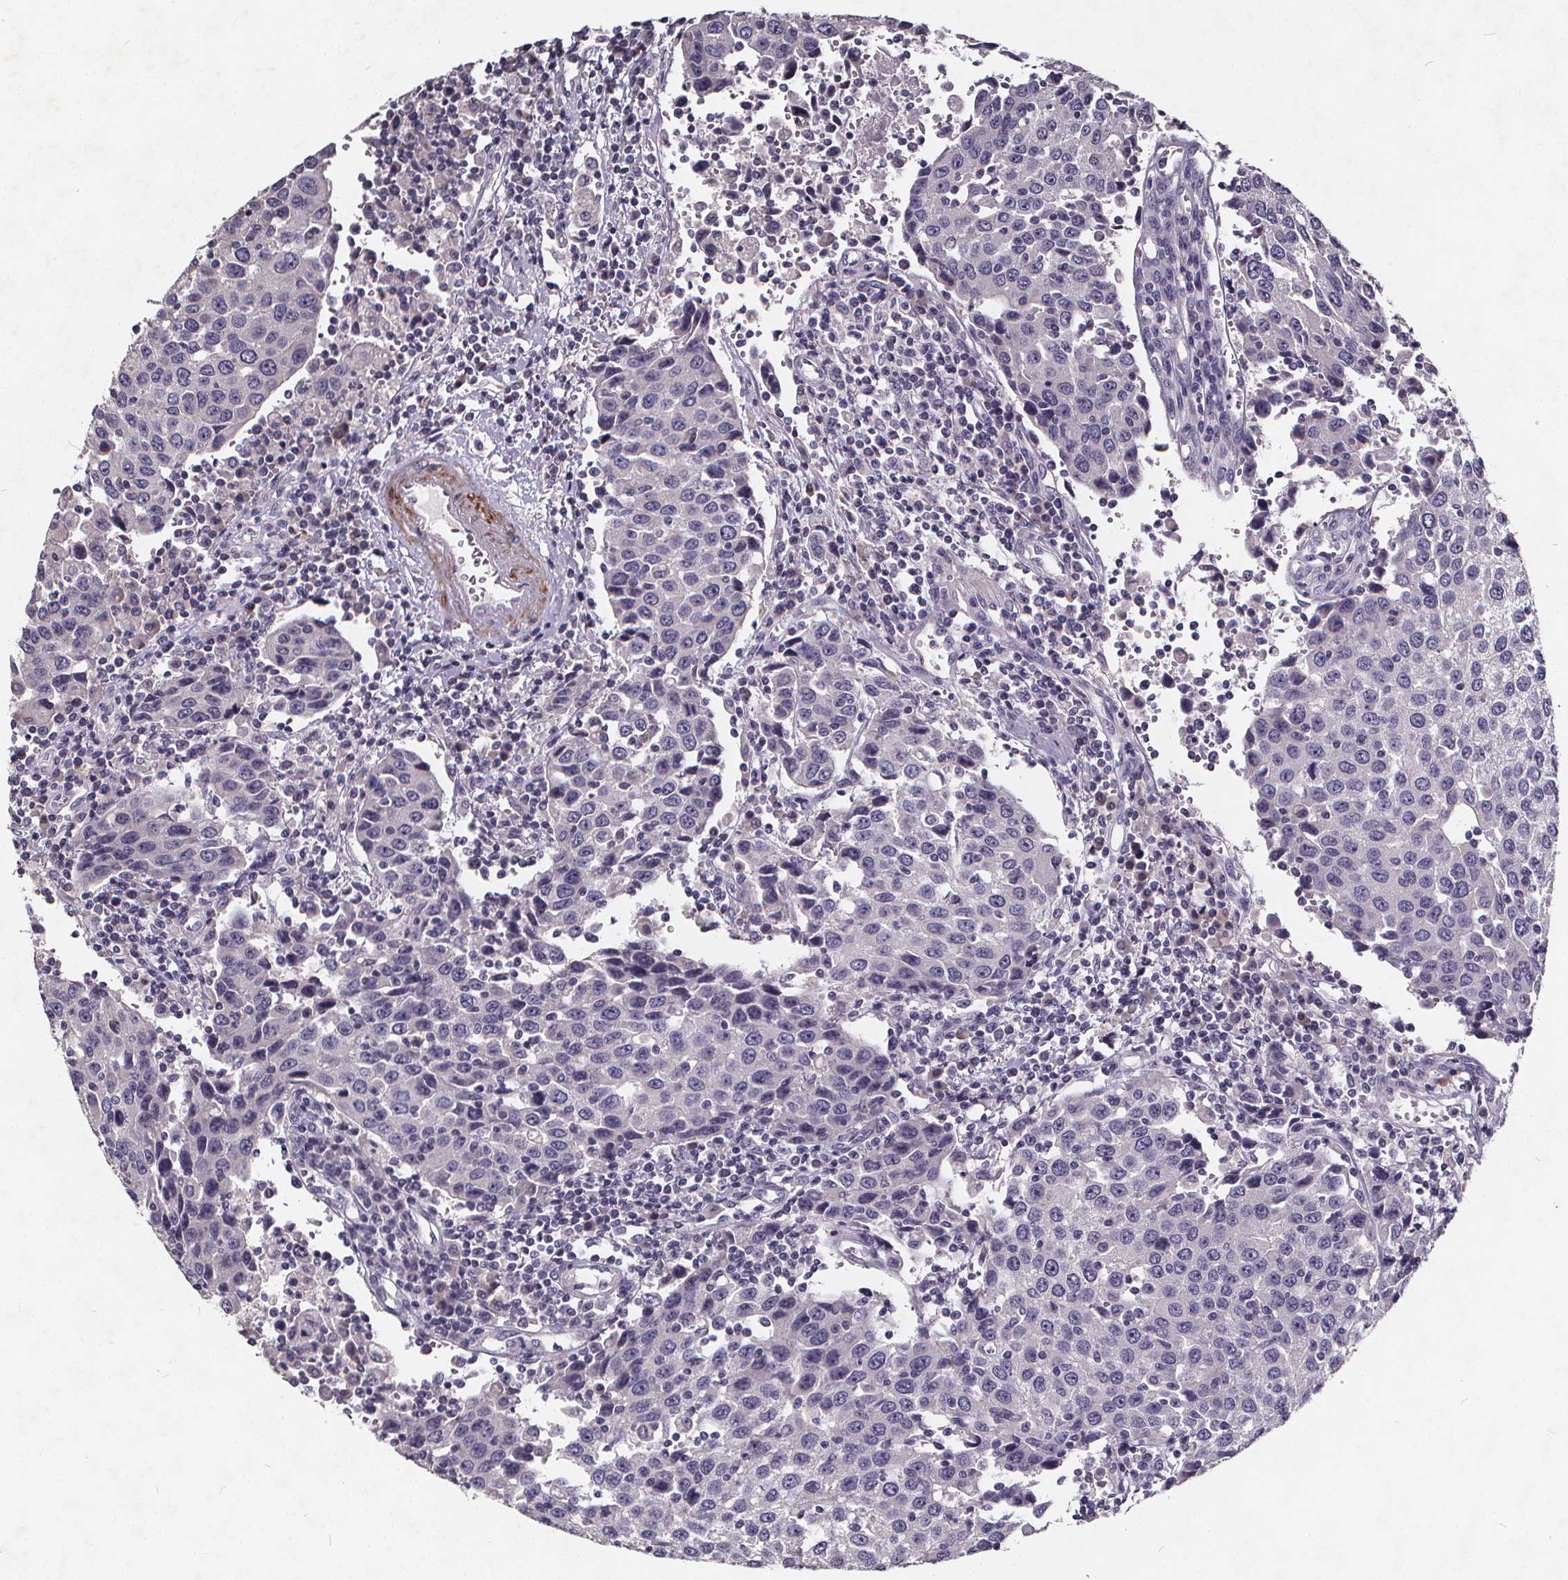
{"staining": {"intensity": "negative", "quantity": "none", "location": "none"}, "tissue": "urothelial cancer", "cell_type": "Tumor cells", "image_type": "cancer", "snomed": [{"axis": "morphology", "description": "Urothelial carcinoma, High grade"}, {"axis": "topography", "description": "Urinary bladder"}], "caption": "An immunohistochemistry (IHC) micrograph of urothelial cancer is shown. There is no staining in tumor cells of urothelial cancer.", "gene": "TSPAN14", "patient": {"sex": "female", "age": 85}}